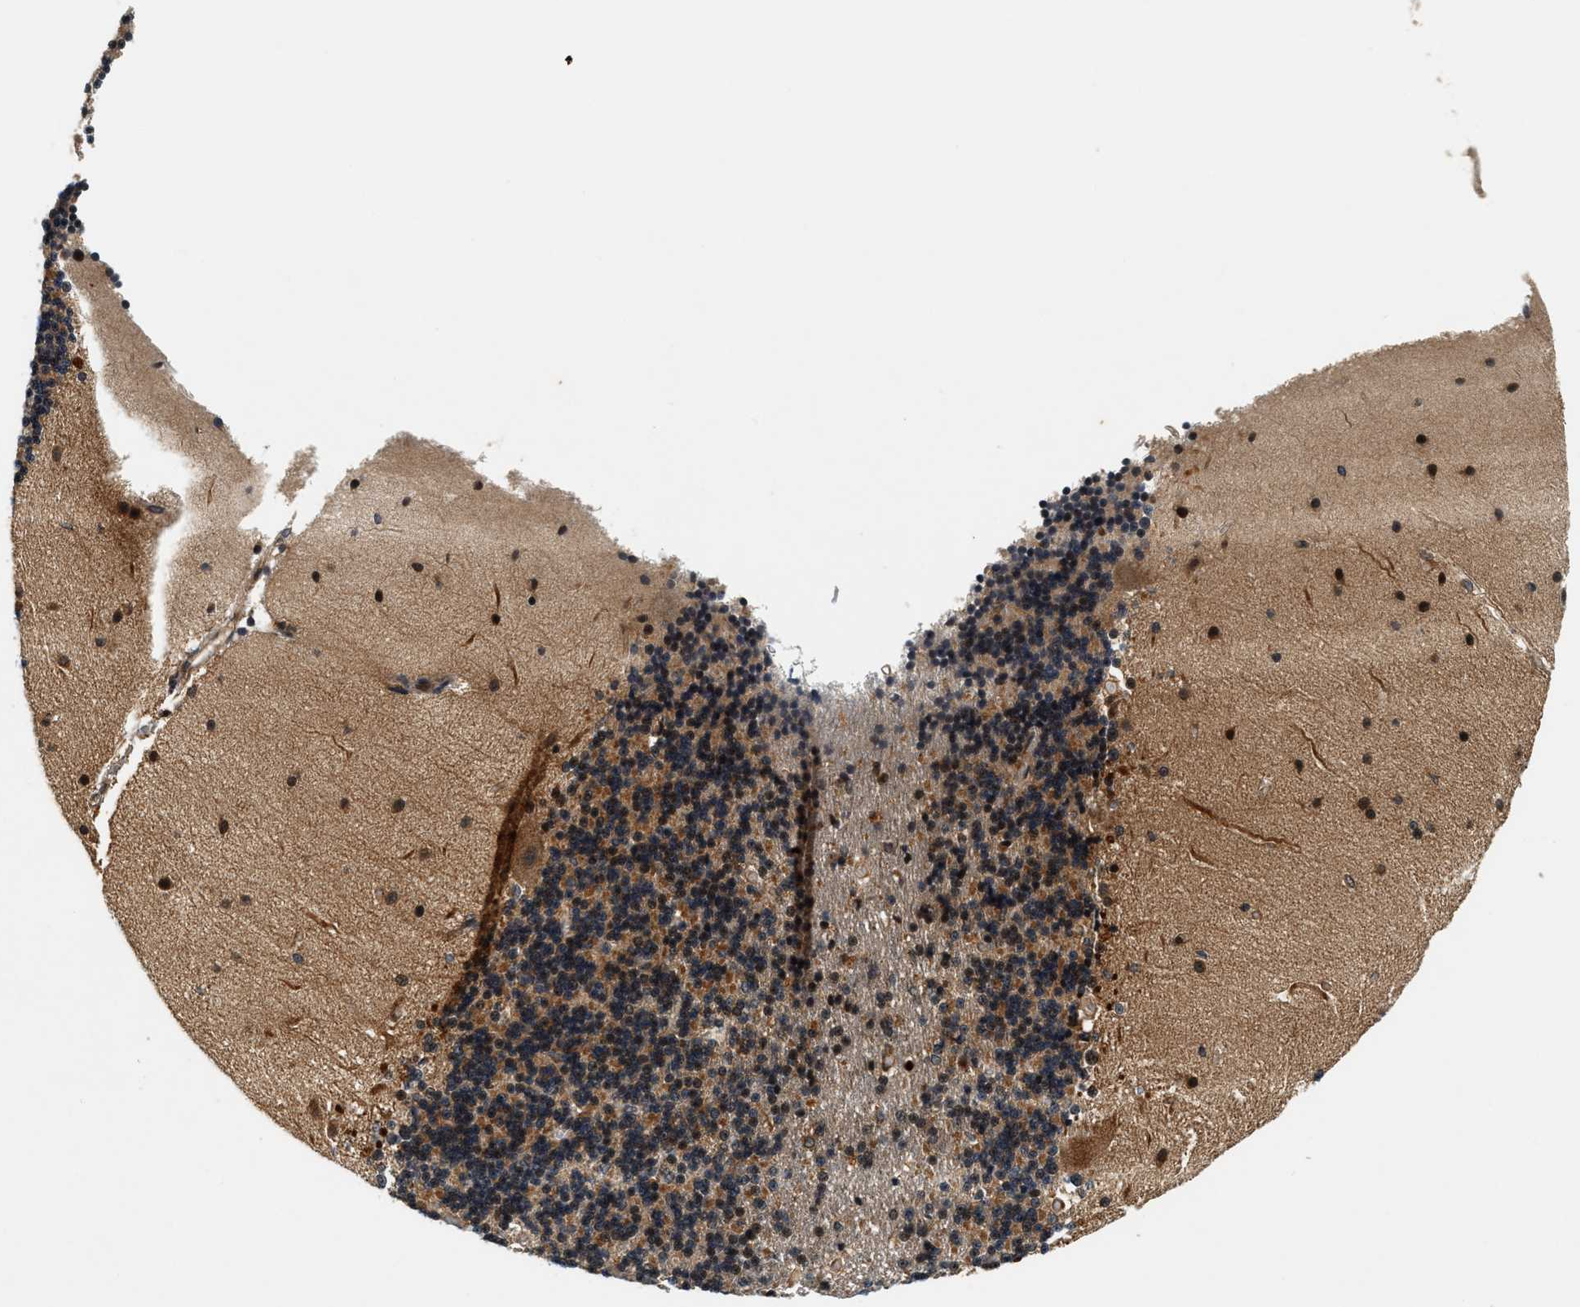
{"staining": {"intensity": "moderate", "quantity": ">75%", "location": "cytoplasmic/membranous"}, "tissue": "cerebellum", "cell_type": "Cells in granular layer", "image_type": "normal", "snomed": [{"axis": "morphology", "description": "Normal tissue, NOS"}, {"axis": "topography", "description": "Cerebellum"}], "caption": "Brown immunohistochemical staining in benign human cerebellum exhibits moderate cytoplasmic/membranous staining in approximately >75% of cells in granular layer. (DAB (3,3'-diaminobenzidine) IHC with brightfield microscopy, high magnification).", "gene": "SAMD9", "patient": {"sex": "female", "age": 54}}